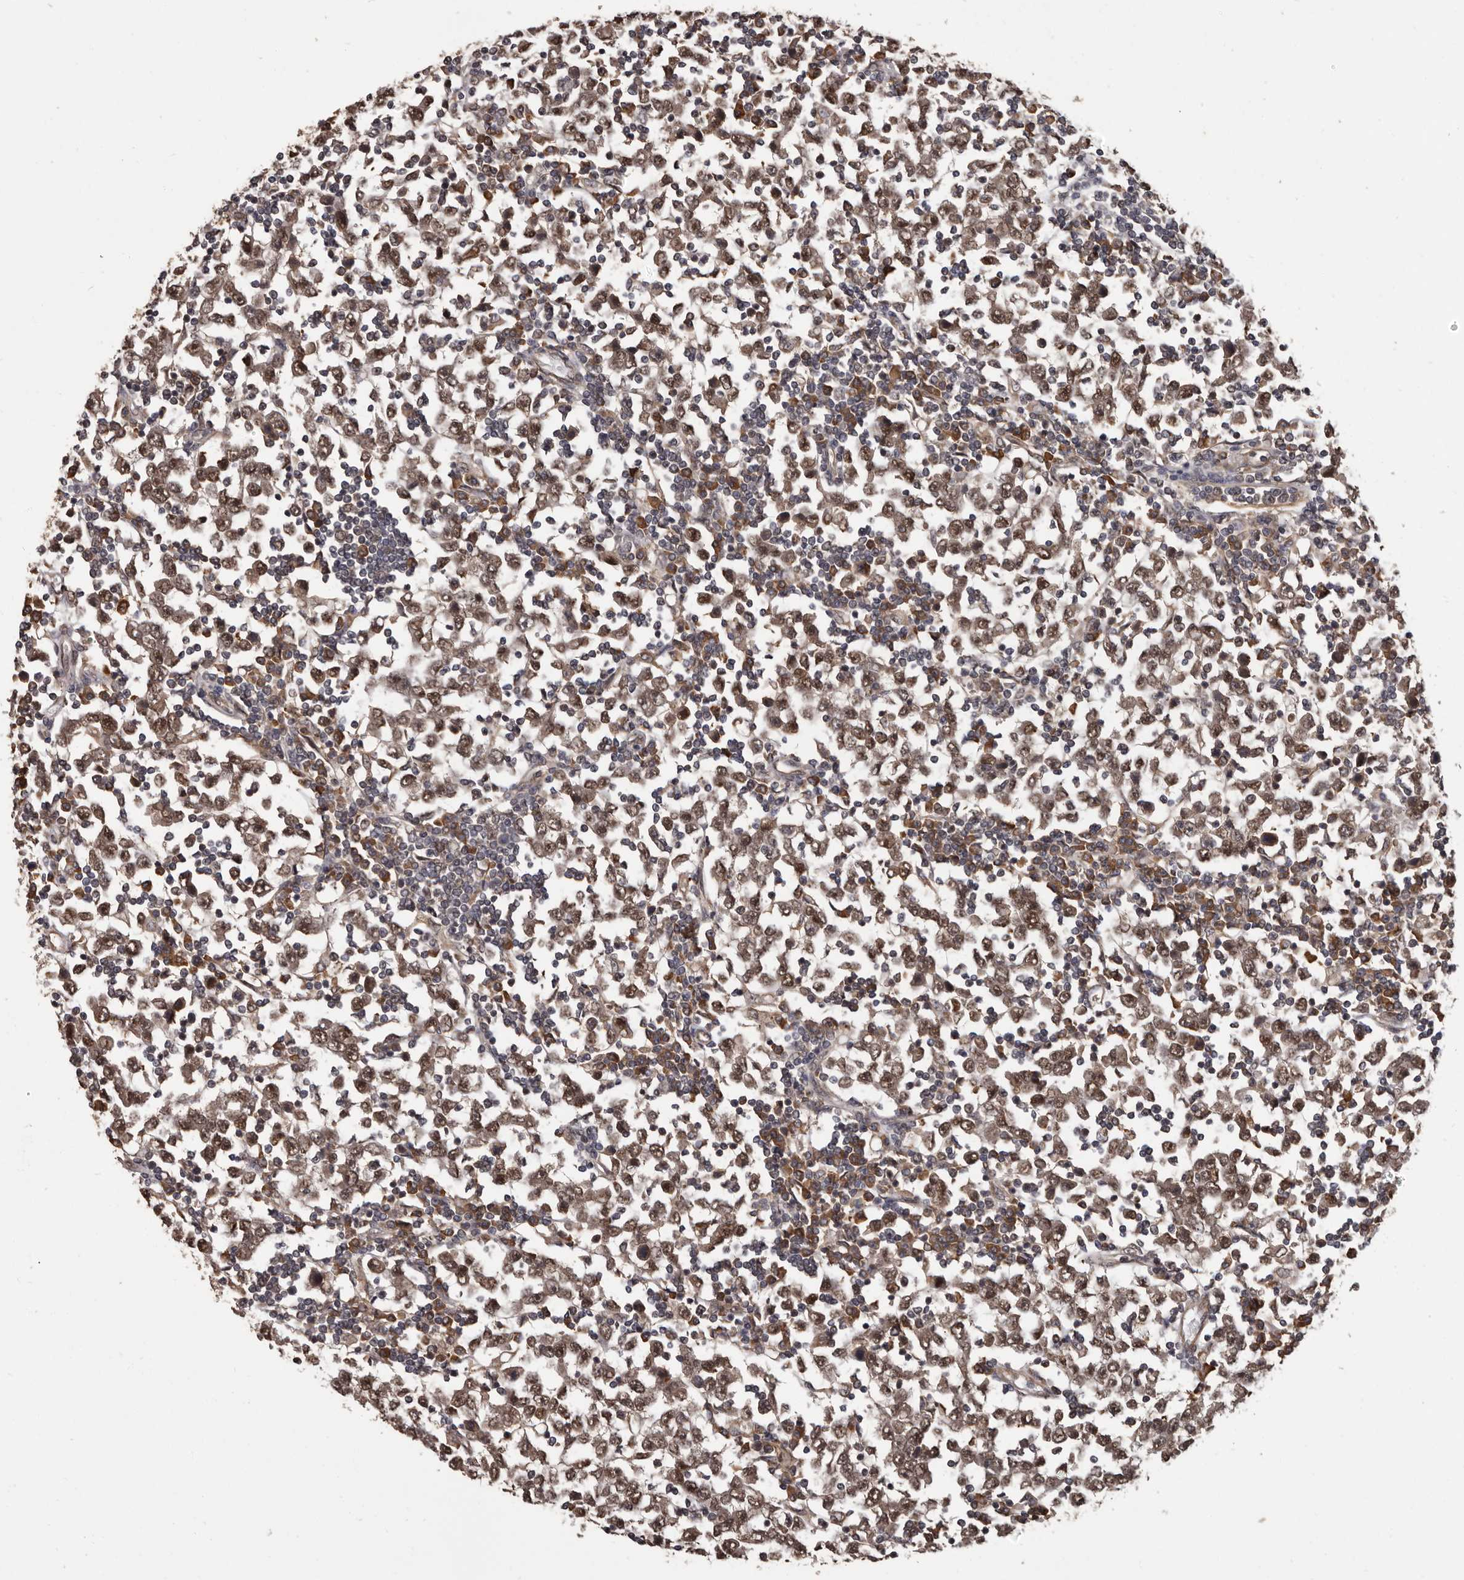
{"staining": {"intensity": "moderate", "quantity": ">75%", "location": "cytoplasmic/membranous,nuclear"}, "tissue": "testis cancer", "cell_type": "Tumor cells", "image_type": "cancer", "snomed": [{"axis": "morphology", "description": "Seminoma, NOS"}, {"axis": "topography", "description": "Testis"}], "caption": "Immunohistochemistry (IHC) of human testis cancer exhibits medium levels of moderate cytoplasmic/membranous and nuclear positivity in approximately >75% of tumor cells. (DAB (3,3'-diaminobenzidine) IHC with brightfield microscopy, high magnification).", "gene": "SLITRK6", "patient": {"sex": "male", "age": 65}}